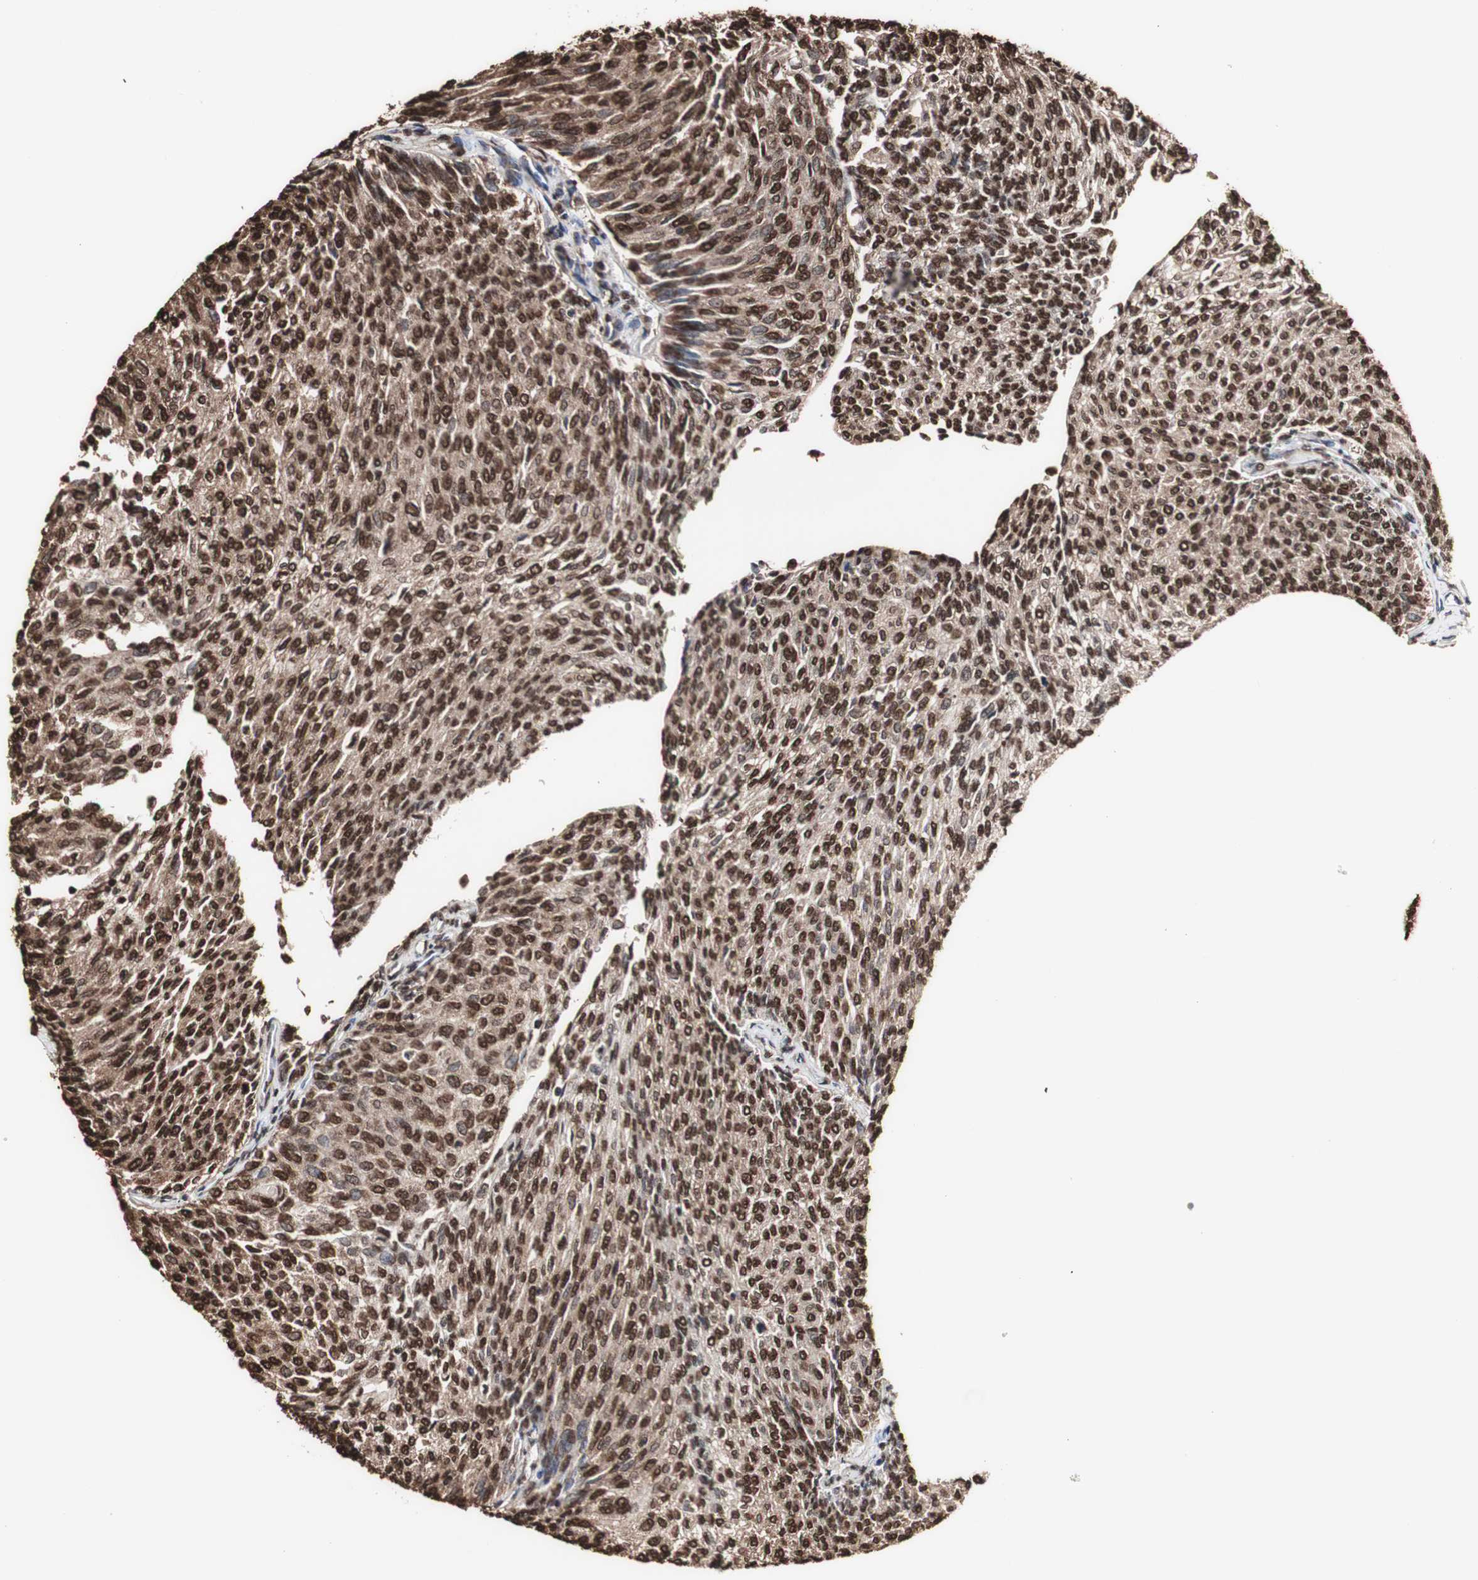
{"staining": {"intensity": "strong", "quantity": ">75%", "location": "cytoplasmic/membranous,nuclear"}, "tissue": "urothelial cancer", "cell_type": "Tumor cells", "image_type": "cancer", "snomed": [{"axis": "morphology", "description": "Urothelial carcinoma, Low grade"}, {"axis": "topography", "description": "Urinary bladder"}], "caption": "Immunohistochemistry (DAB) staining of human urothelial cancer reveals strong cytoplasmic/membranous and nuclear protein expression in about >75% of tumor cells. The staining was performed using DAB, with brown indicating positive protein expression. Nuclei are stained blue with hematoxylin.", "gene": "PIDD1", "patient": {"sex": "female", "age": 79}}